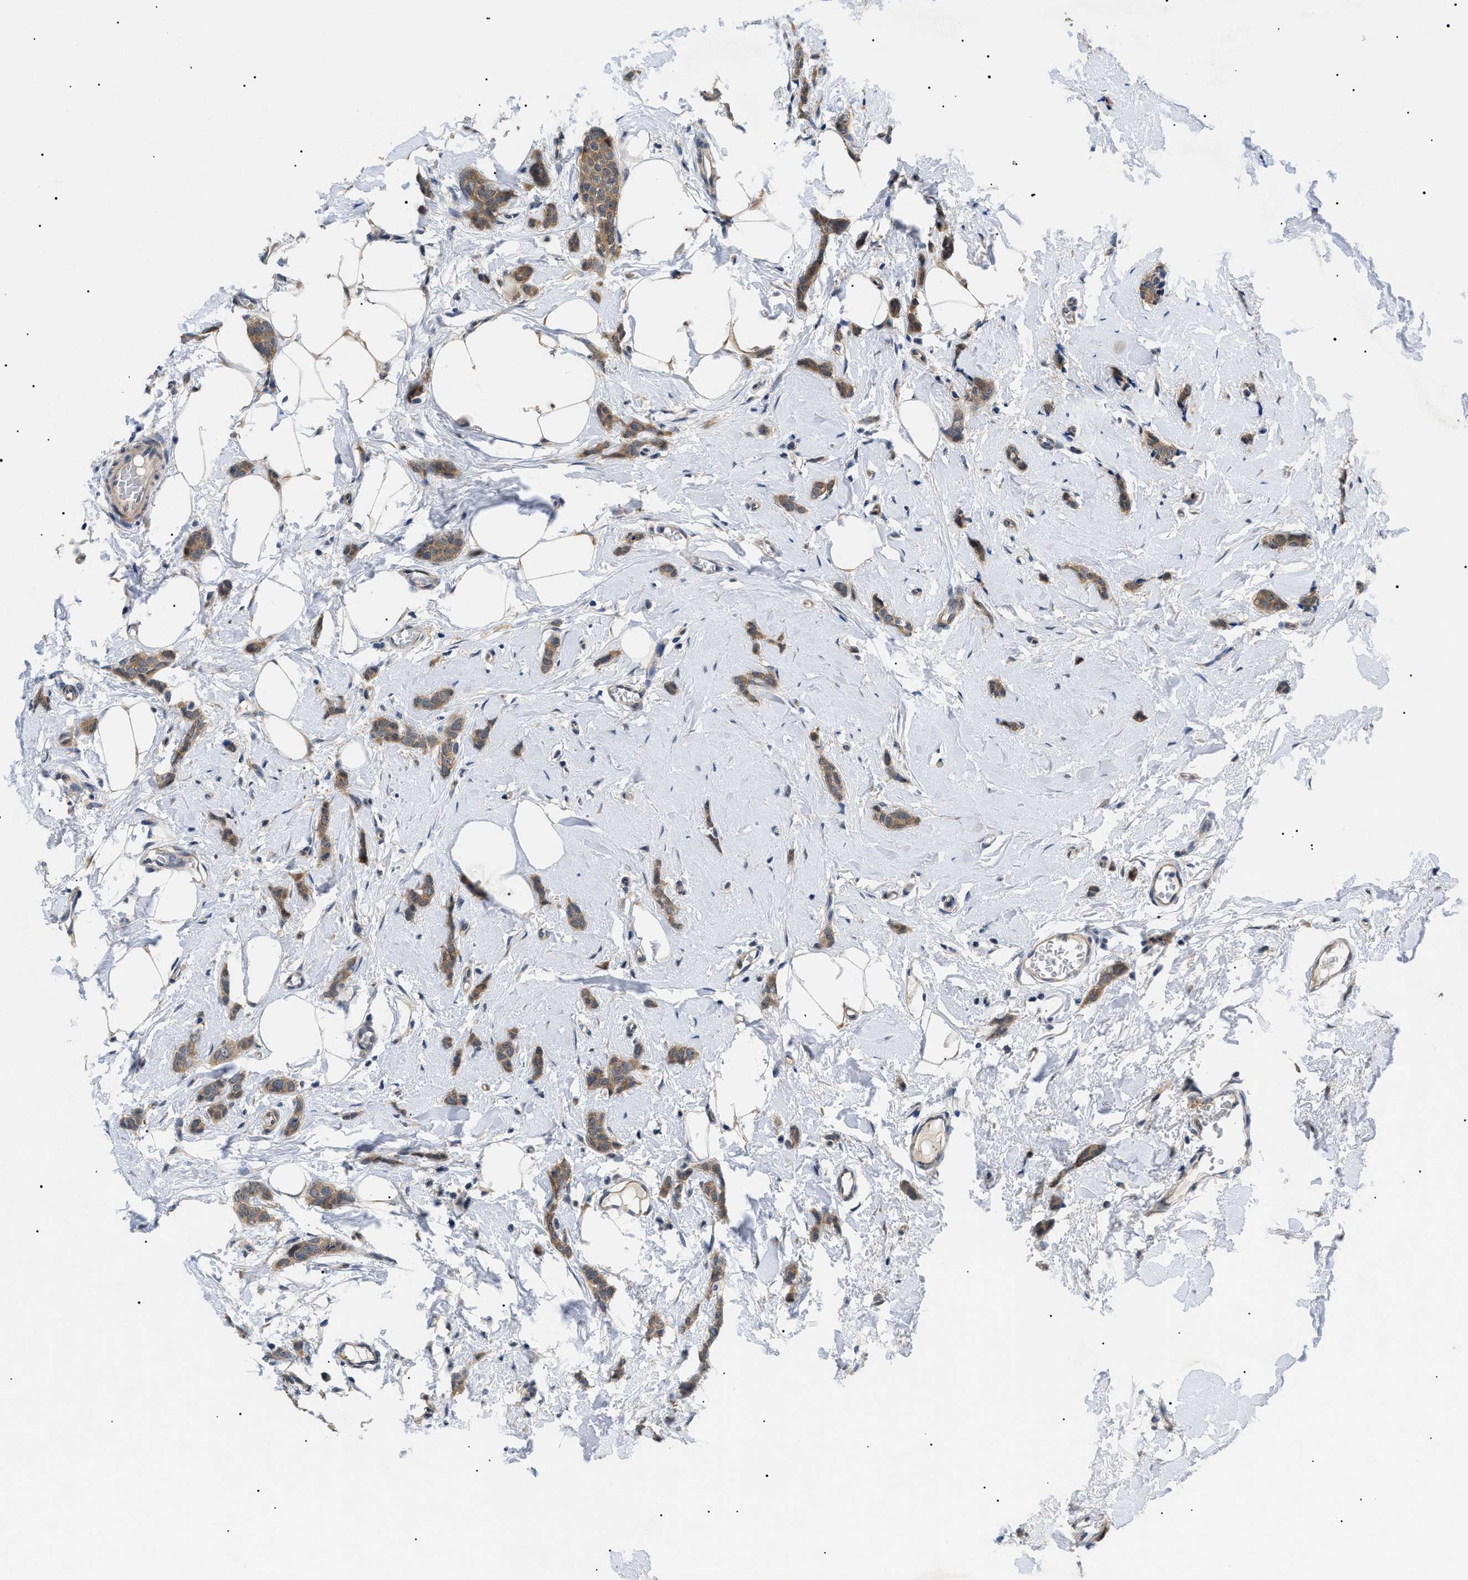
{"staining": {"intensity": "moderate", "quantity": ">75%", "location": "cytoplasmic/membranous"}, "tissue": "breast cancer", "cell_type": "Tumor cells", "image_type": "cancer", "snomed": [{"axis": "morphology", "description": "Lobular carcinoma"}, {"axis": "topography", "description": "Skin"}, {"axis": "topography", "description": "Breast"}], "caption": "Human breast cancer (lobular carcinoma) stained for a protein (brown) exhibits moderate cytoplasmic/membranous positive positivity in about >75% of tumor cells.", "gene": "GARRE1", "patient": {"sex": "female", "age": 46}}